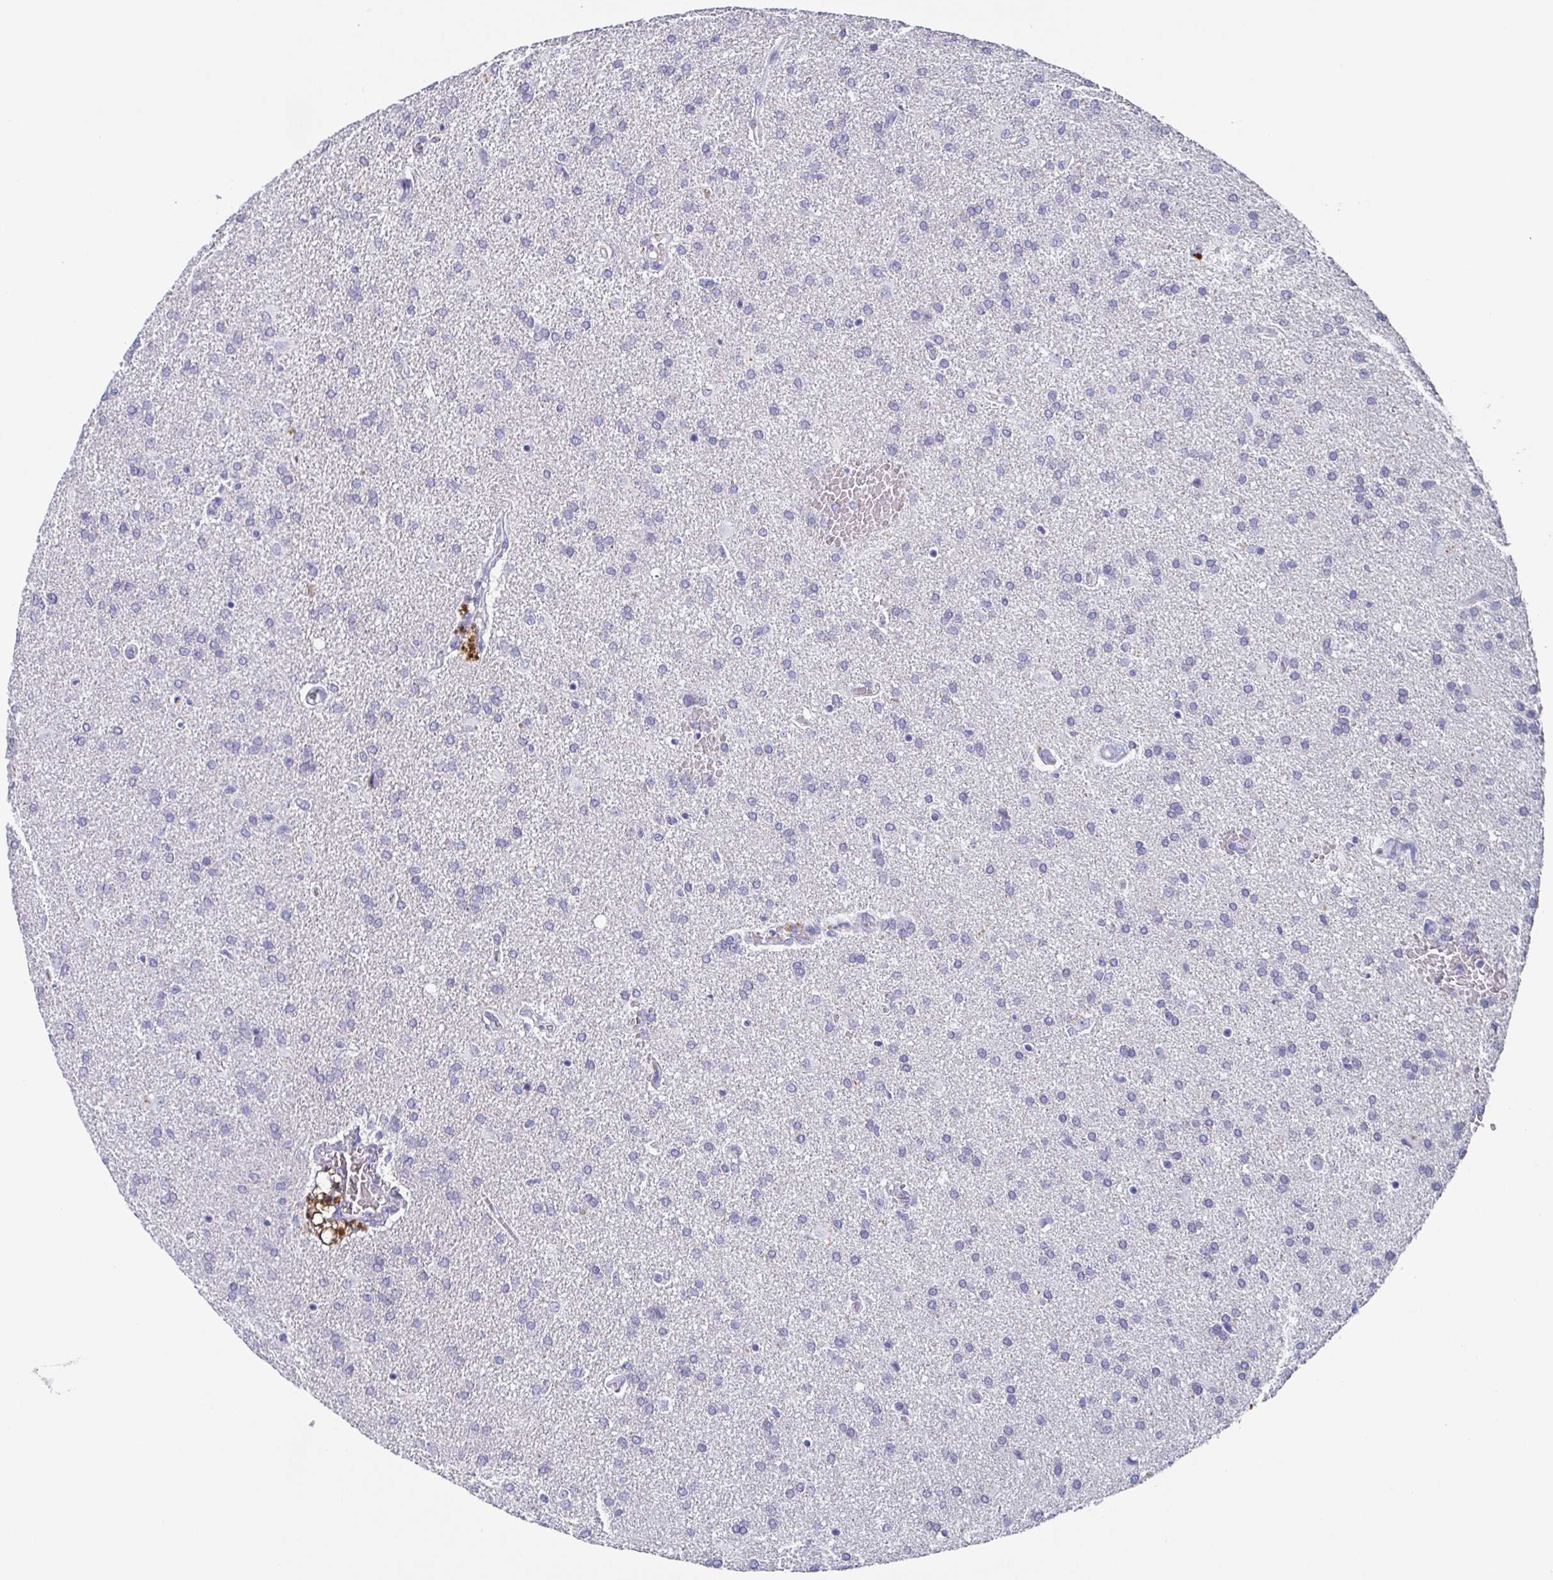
{"staining": {"intensity": "negative", "quantity": "none", "location": "none"}, "tissue": "glioma", "cell_type": "Tumor cells", "image_type": "cancer", "snomed": [{"axis": "morphology", "description": "Glioma, malignant, High grade"}, {"axis": "topography", "description": "Brain"}], "caption": "IHC of glioma exhibits no expression in tumor cells. Nuclei are stained in blue.", "gene": "ITLN1", "patient": {"sex": "male", "age": 68}}